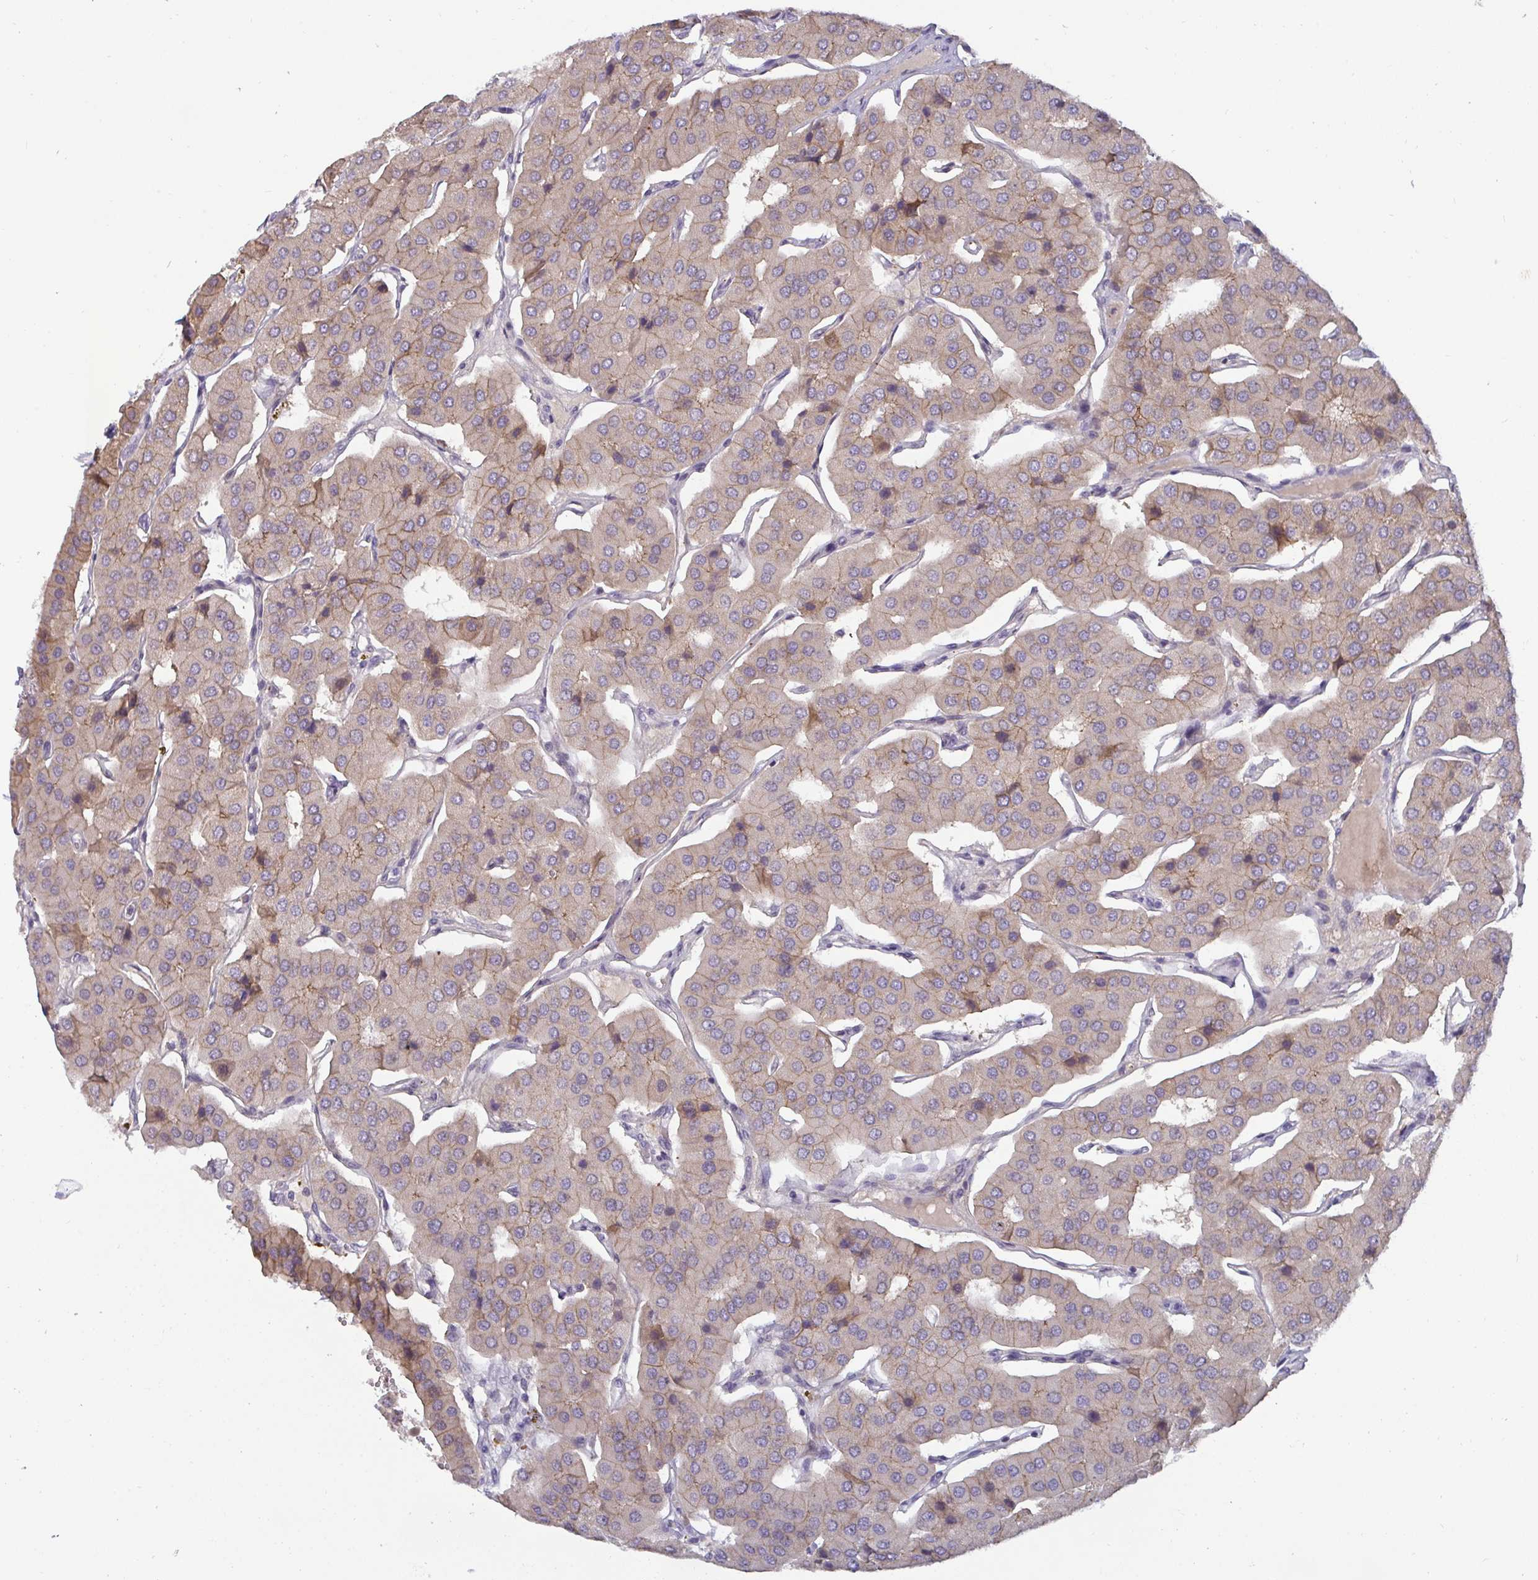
{"staining": {"intensity": "weak", "quantity": "25%-75%", "location": "cytoplasmic/membranous"}, "tissue": "parathyroid gland", "cell_type": "Glandular cells", "image_type": "normal", "snomed": [{"axis": "morphology", "description": "Normal tissue, NOS"}, {"axis": "morphology", "description": "Adenoma, NOS"}, {"axis": "topography", "description": "Parathyroid gland"}], "caption": "A low amount of weak cytoplasmic/membranous staining is present in about 25%-75% of glandular cells in benign parathyroid gland.", "gene": "GSTM1", "patient": {"sex": "female", "age": 86}}